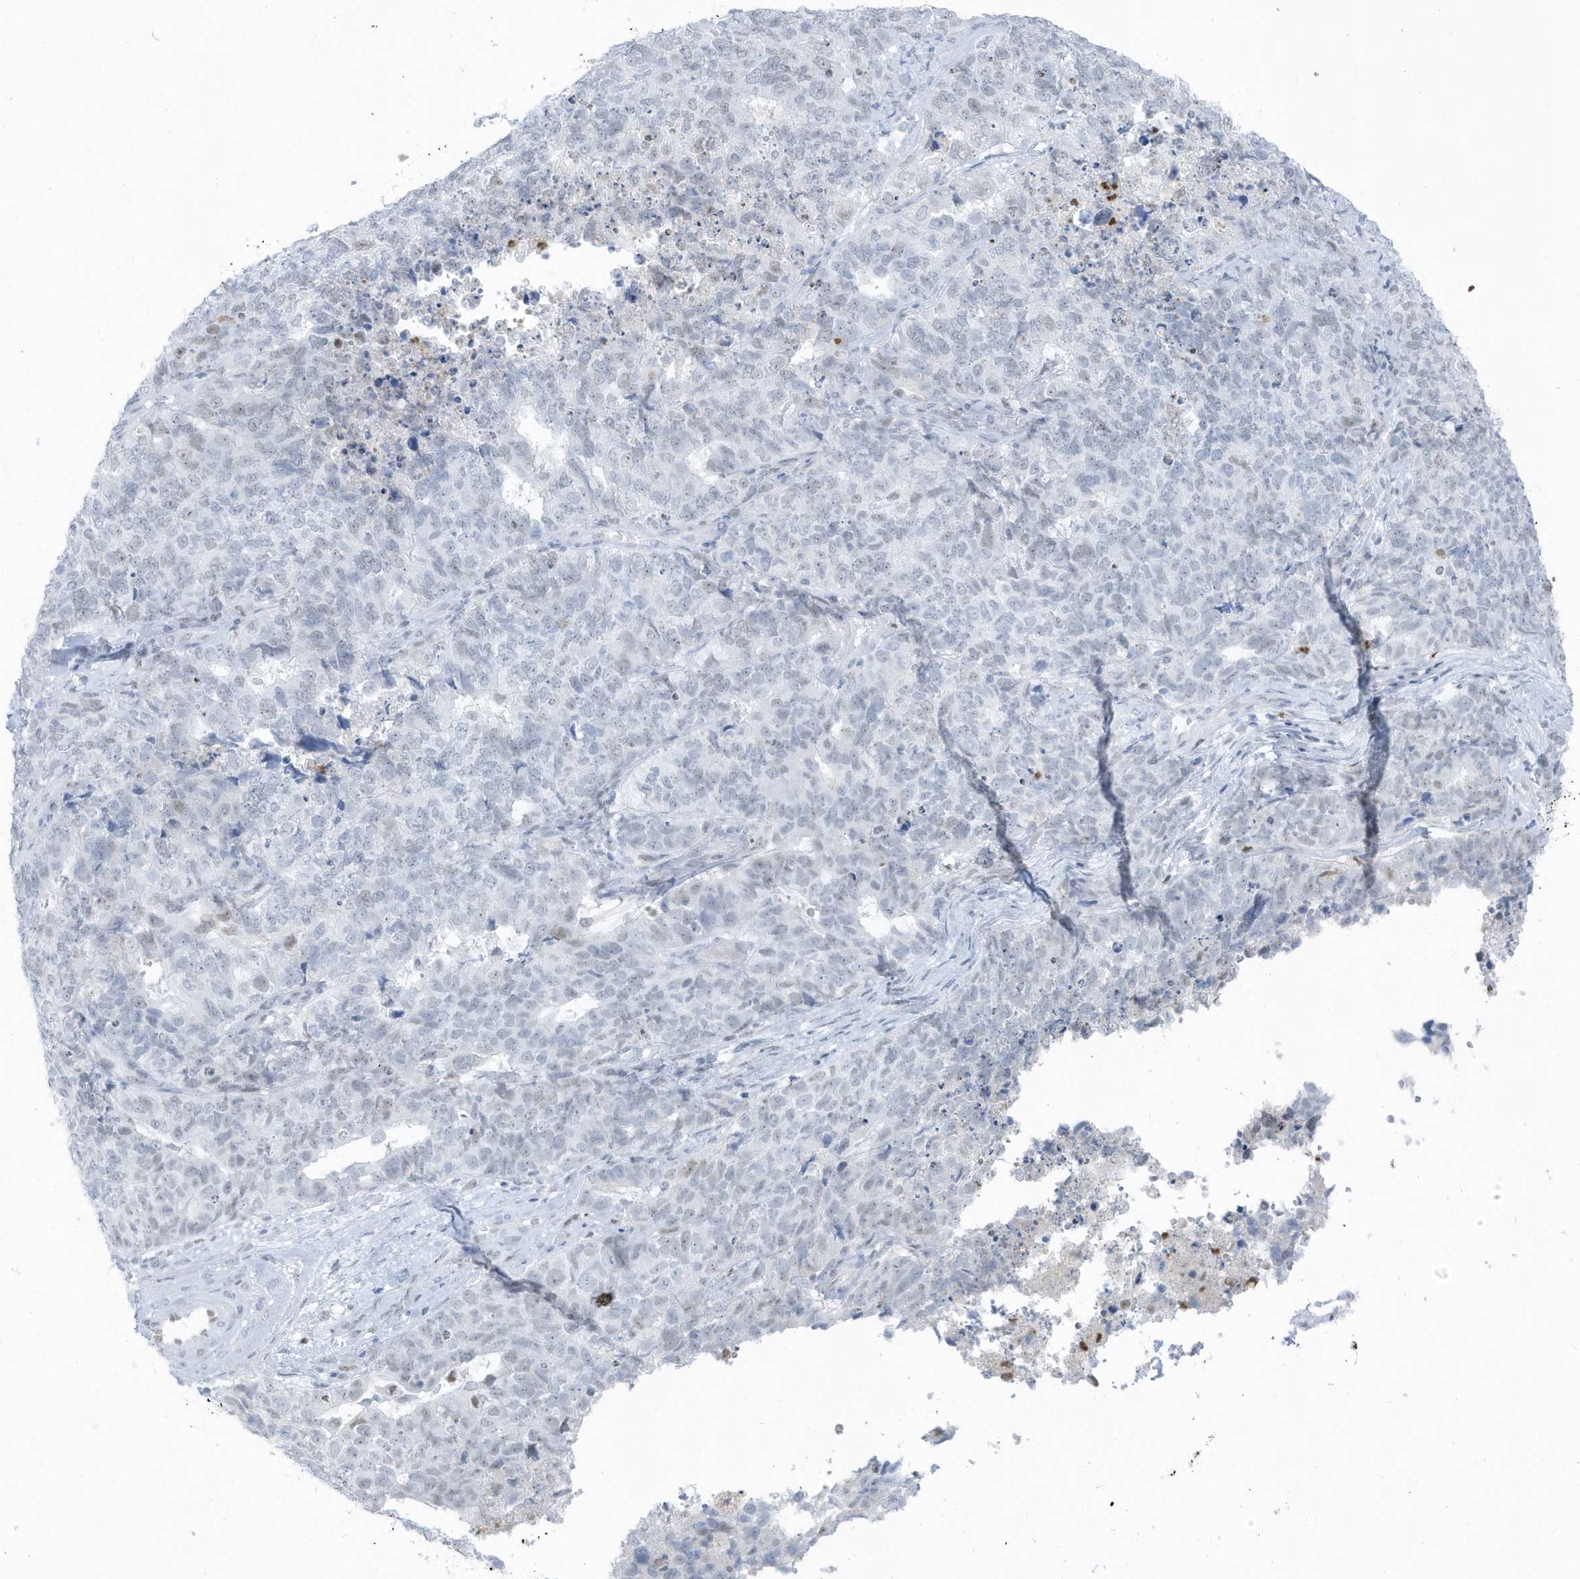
{"staining": {"intensity": "negative", "quantity": "none", "location": "none"}, "tissue": "cervical cancer", "cell_type": "Tumor cells", "image_type": "cancer", "snomed": [{"axis": "morphology", "description": "Squamous cell carcinoma, NOS"}, {"axis": "topography", "description": "Cervix"}], "caption": "The immunohistochemistry photomicrograph has no significant expression in tumor cells of cervical squamous cell carcinoma tissue.", "gene": "SMIM34", "patient": {"sex": "female", "age": 63}}